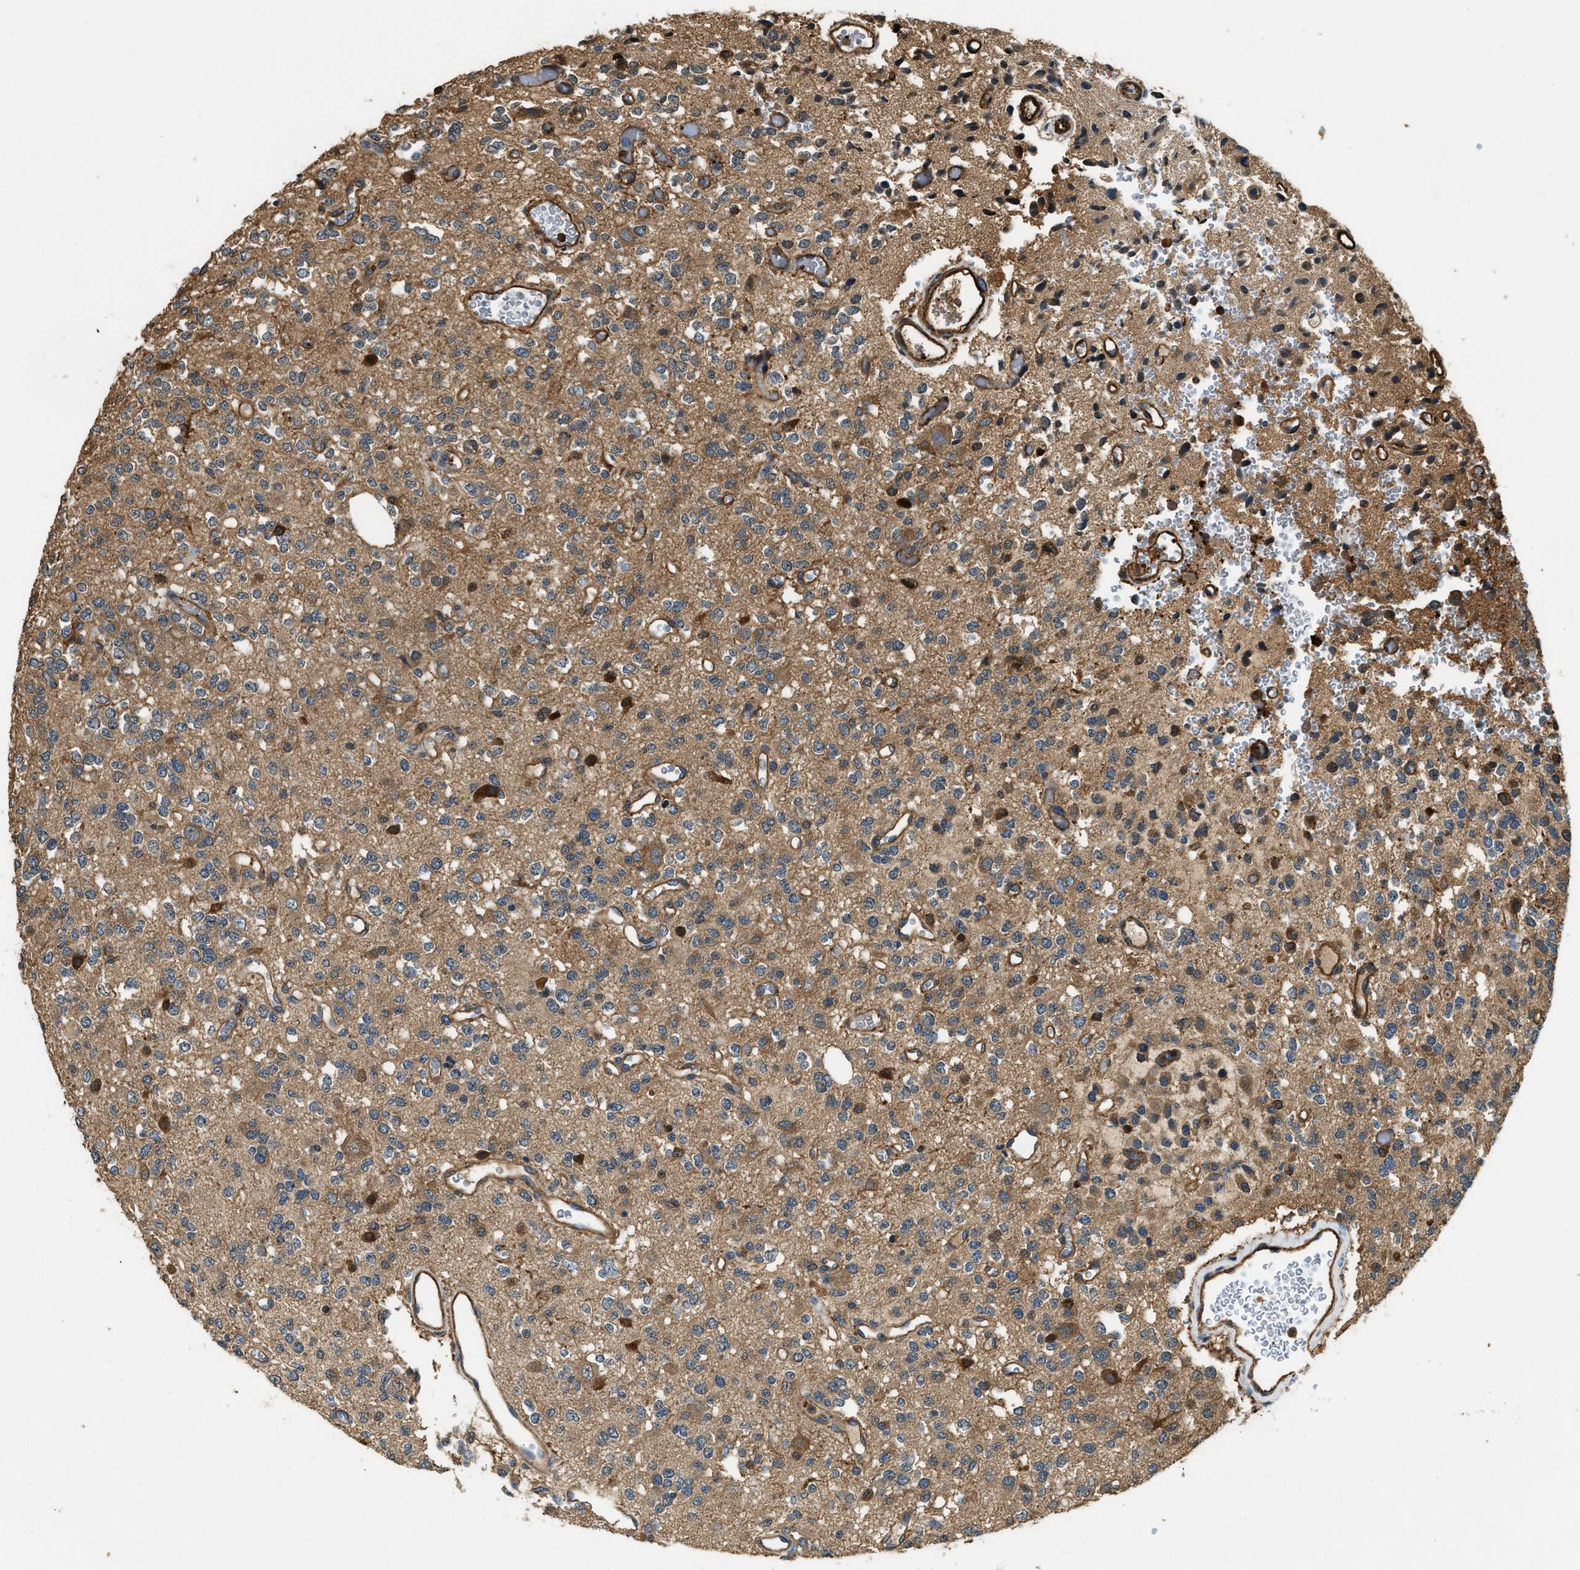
{"staining": {"intensity": "moderate", "quantity": ">75%", "location": "cytoplasmic/membranous"}, "tissue": "glioma", "cell_type": "Tumor cells", "image_type": "cancer", "snomed": [{"axis": "morphology", "description": "Glioma, malignant, Low grade"}, {"axis": "topography", "description": "Brain"}], "caption": "Human glioma stained for a protein (brown) exhibits moderate cytoplasmic/membranous positive staining in about >75% of tumor cells.", "gene": "YARS1", "patient": {"sex": "male", "age": 38}}